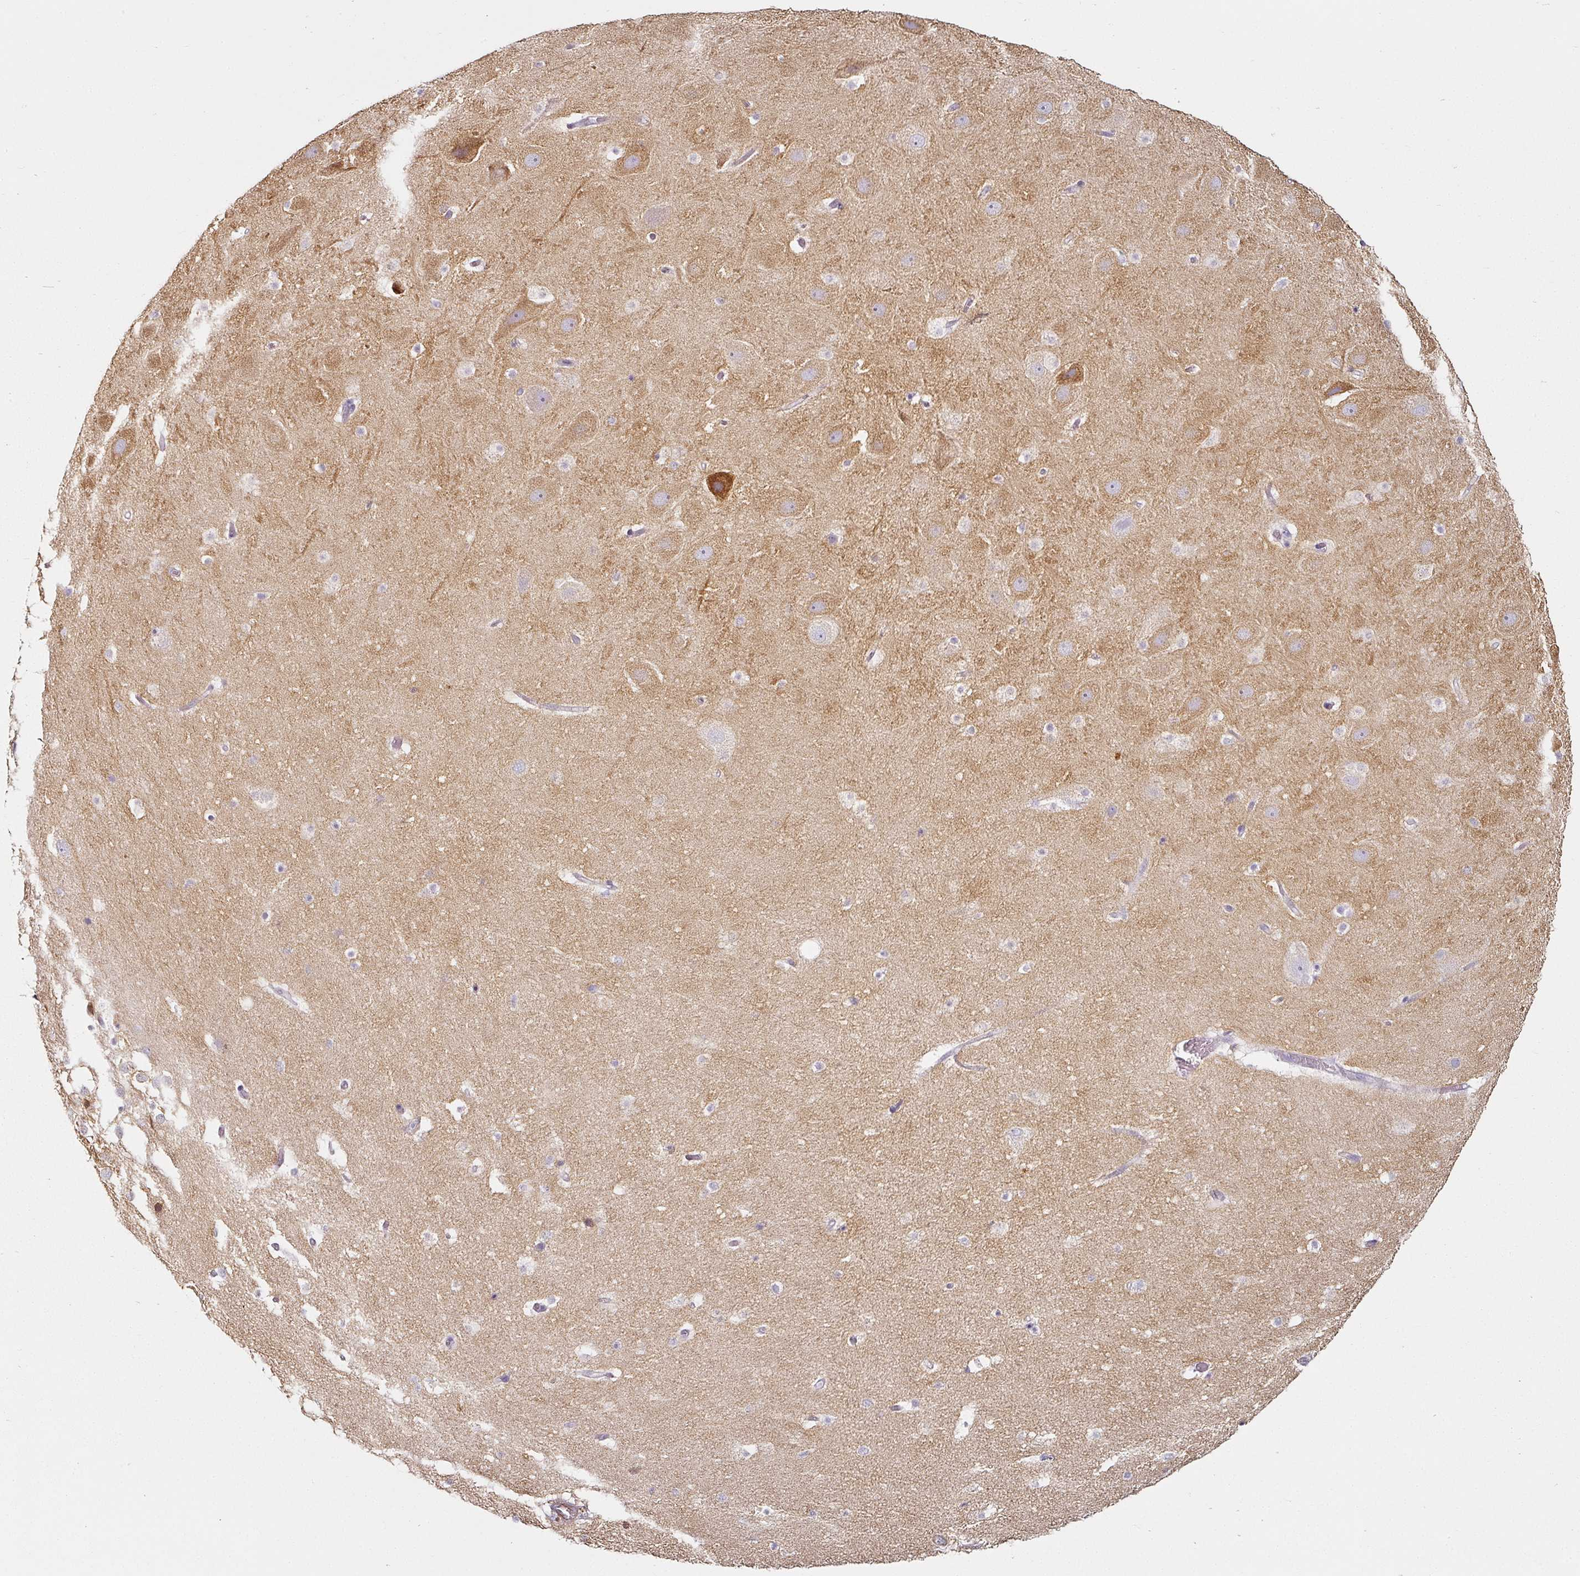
{"staining": {"intensity": "negative", "quantity": "none", "location": "none"}, "tissue": "hippocampus", "cell_type": "Glial cells", "image_type": "normal", "snomed": [{"axis": "morphology", "description": "Normal tissue, NOS"}, {"axis": "topography", "description": "Hippocampus"}], "caption": "An image of hippocampus stained for a protein reveals no brown staining in glial cells.", "gene": "CAP2", "patient": {"sex": "male", "age": 37}}